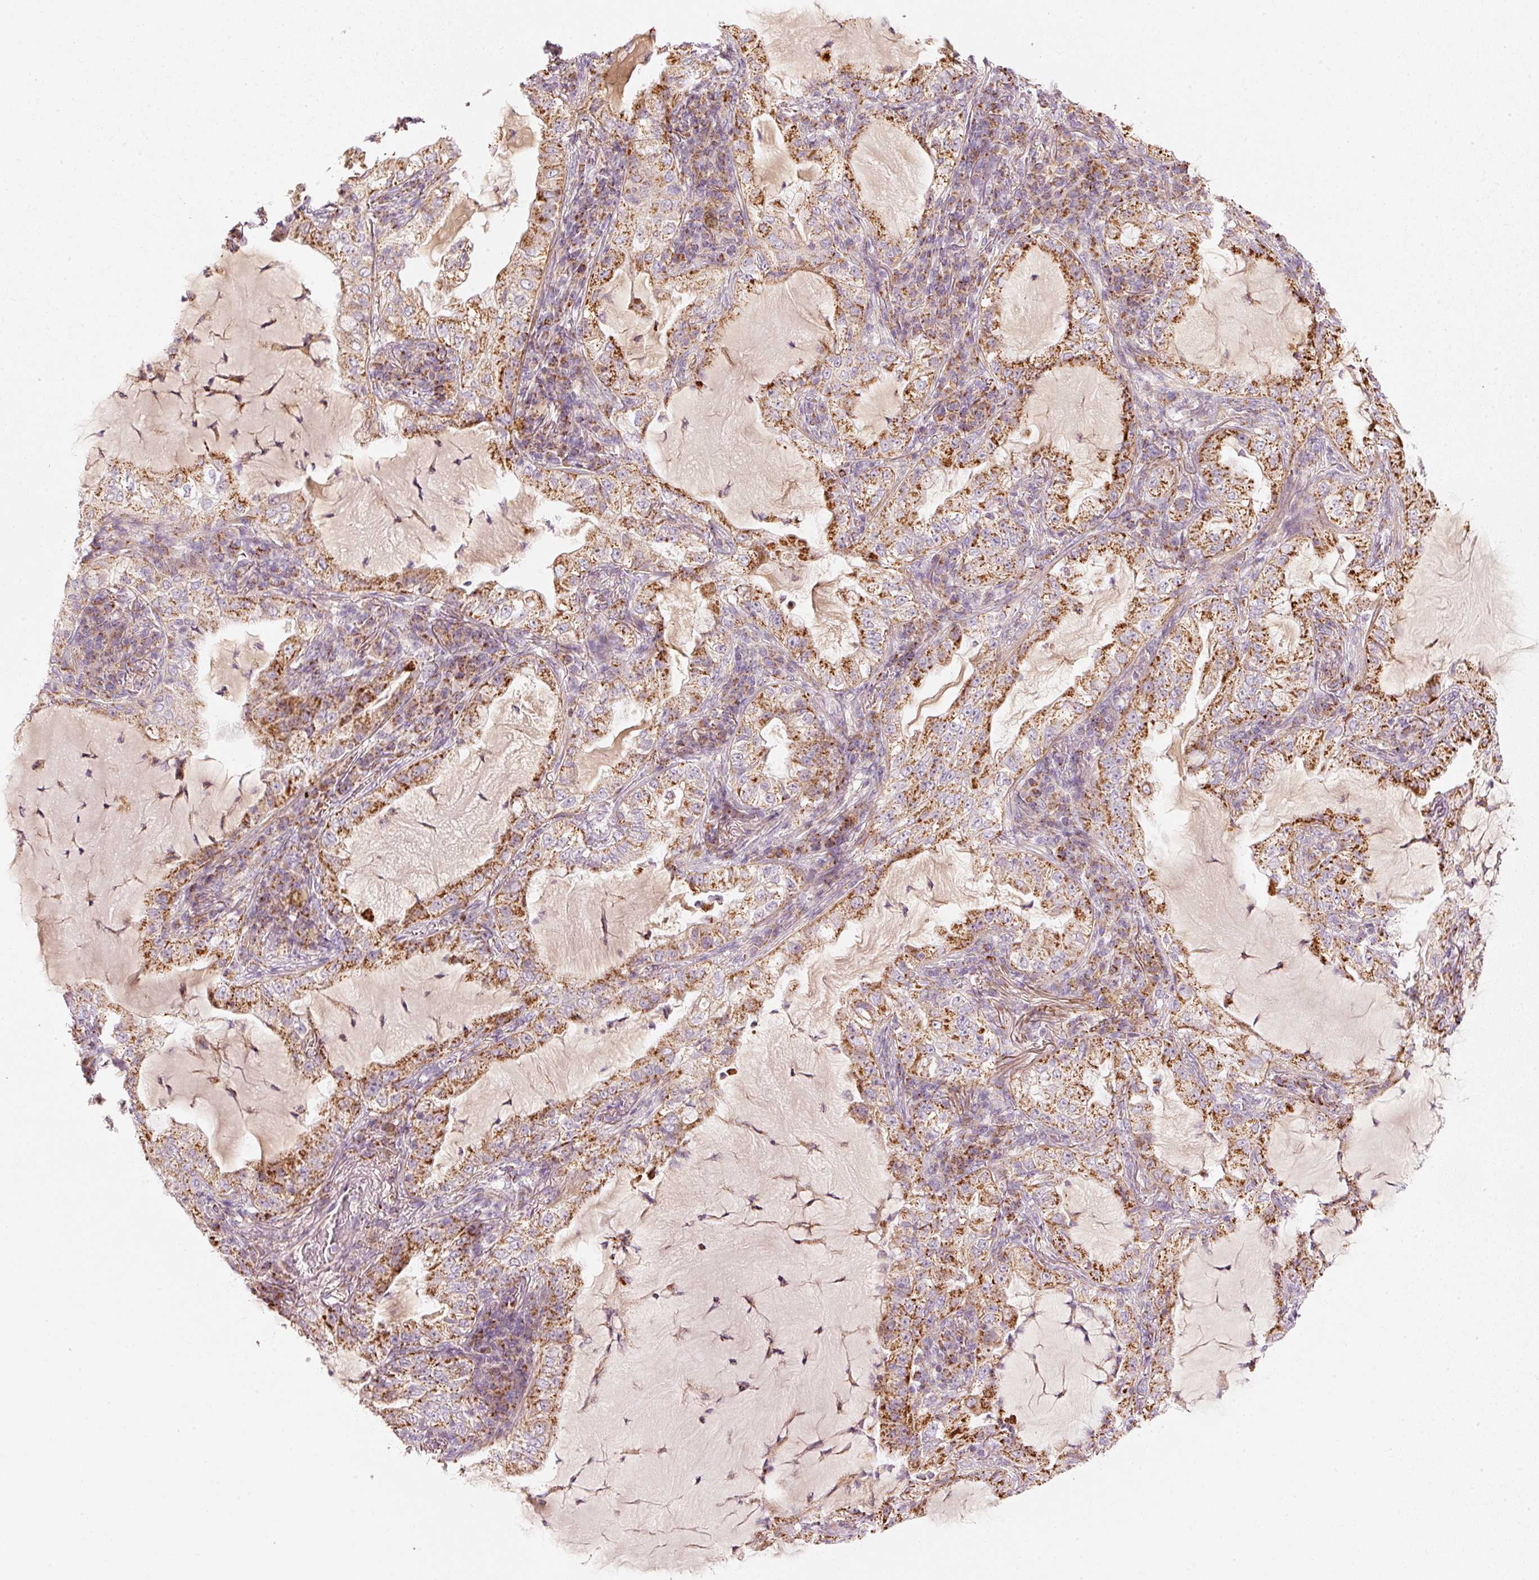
{"staining": {"intensity": "strong", "quantity": ">75%", "location": "cytoplasmic/membranous"}, "tissue": "lung cancer", "cell_type": "Tumor cells", "image_type": "cancer", "snomed": [{"axis": "morphology", "description": "Adenocarcinoma, NOS"}, {"axis": "topography", "description": "Lung"}], "caption": "Human lung adenocarcinoma stained with a protein marker shows strong staining in tumor cells.", "gene": "C17orf98", "patient": {"sex": "female", "age": 73}}